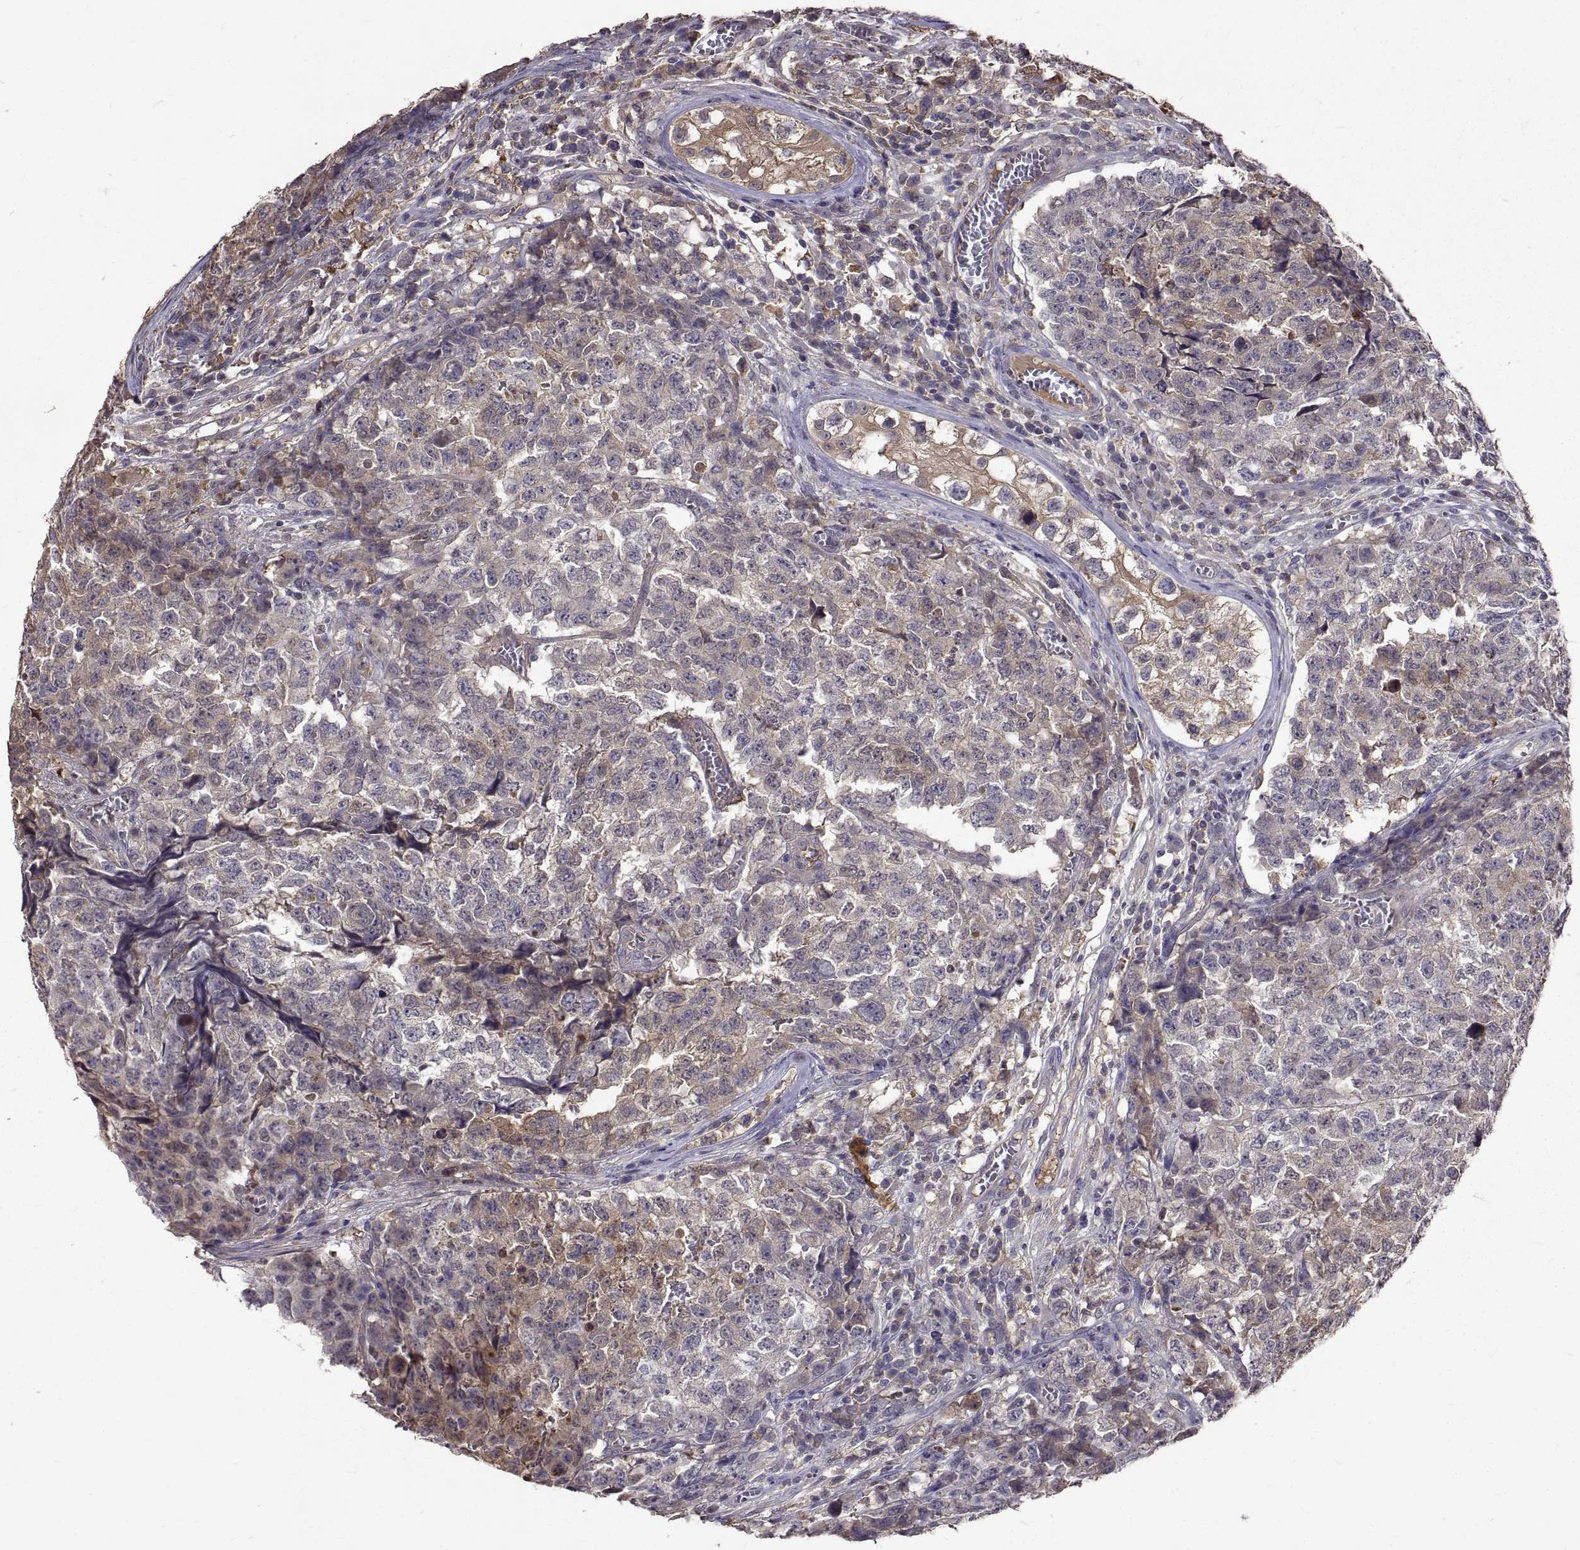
{"staining": {"intensity": "weak", "quantity": "<25%", "location": "cytoplasmic/membranous"}, "tissue": "testis cancer", "cell_type": "Tumor cells", "image_type": "cancer", "snomed": [{"axis": "morphology", "description": "Carcinoma, Embryonal, NOS"}, {"axis": "topography", "description": "Testis"}], "caption": "The image demonstrates no significant positivity in tumor cells of testis cancer (embryonal carcinoma).", "gene": "PEA15", "patient": {"sex": "male", "age": 23}}